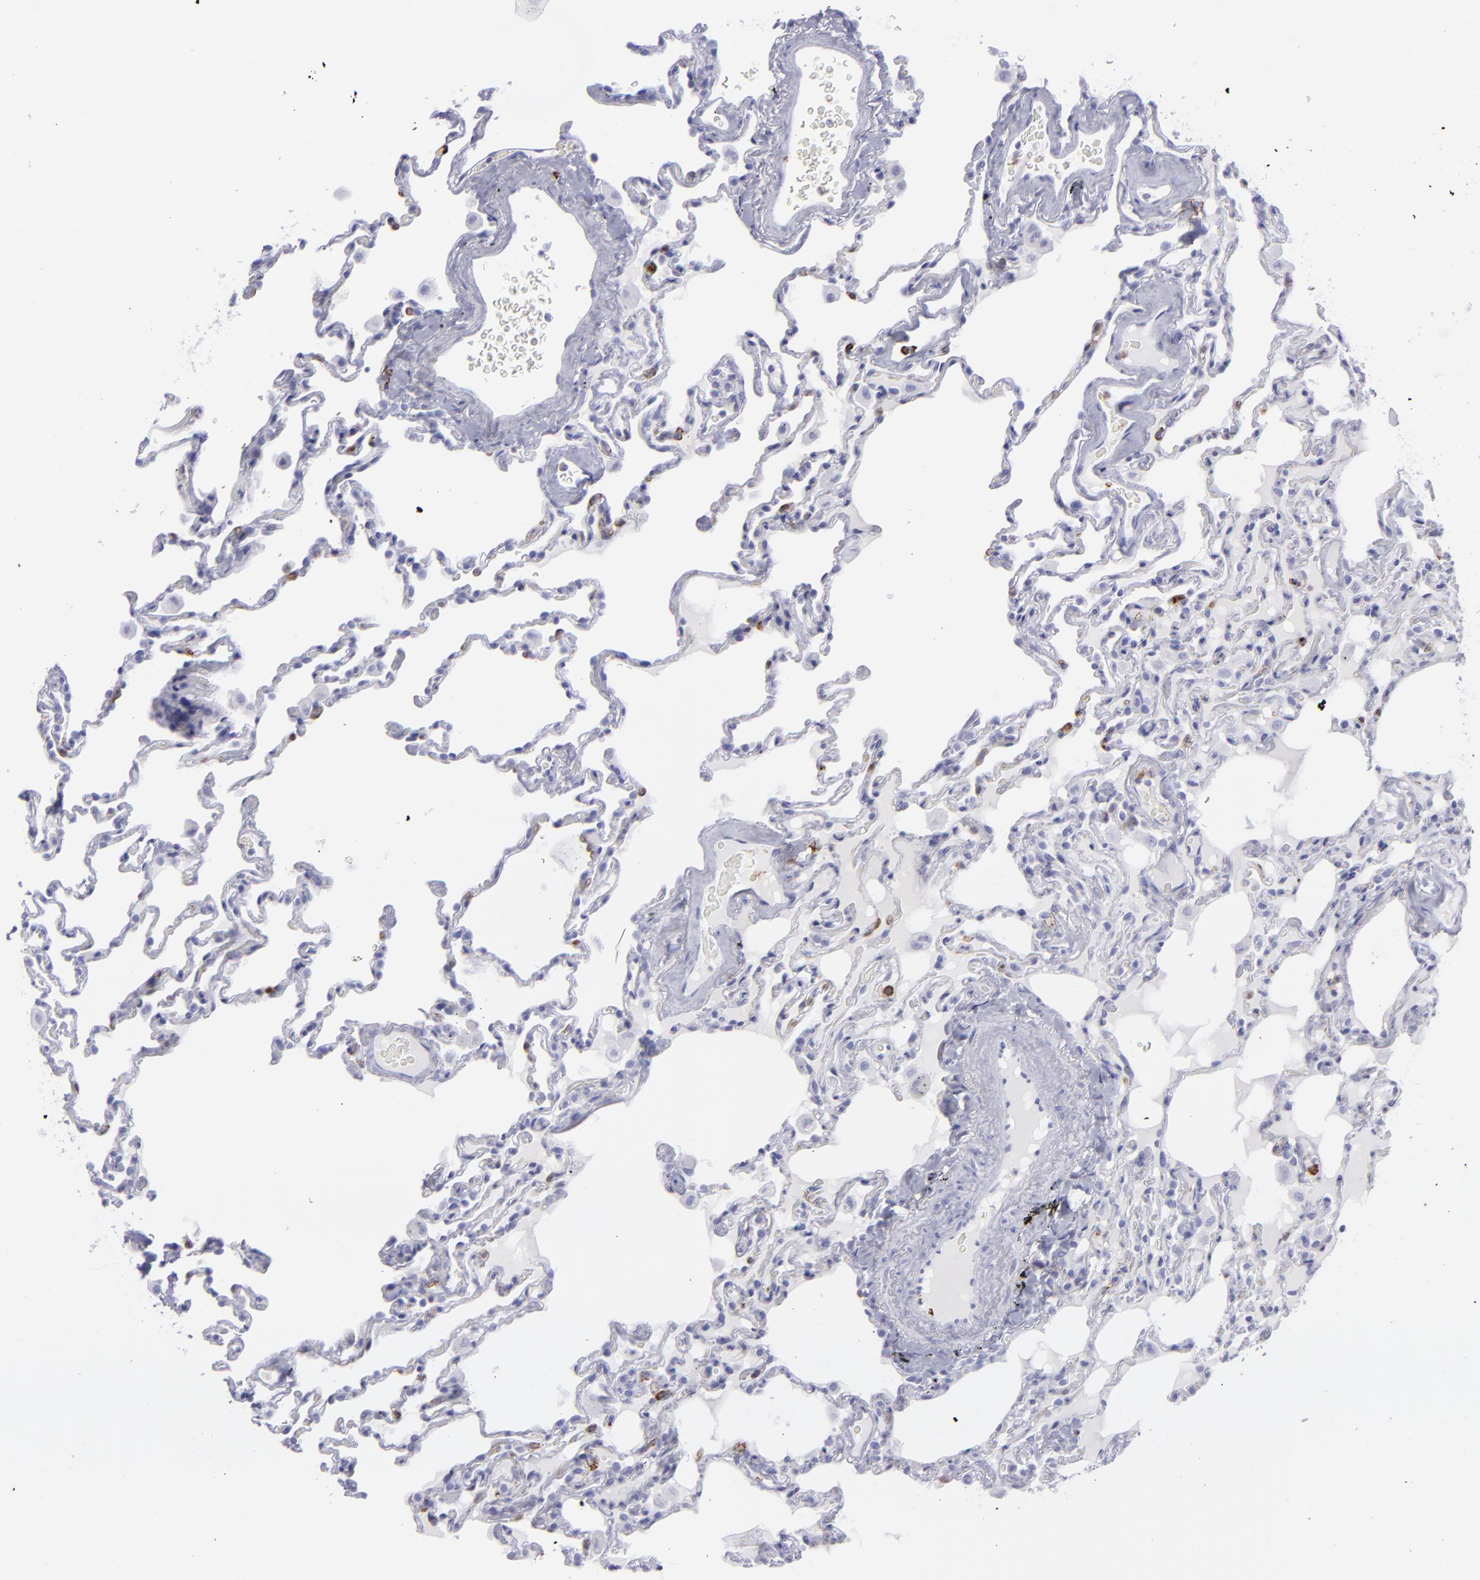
{"staining": {"intensity": "negative", "quantity": "none", "location": "none"}, "tissue": "lung", "cell_type": "Alveolar cells", "image_type": "normal", "snomed": [{"axis": "morphology", "description": "Normal tissue, NOS"}, {"axis": "topography", "description": "Lung"}], "caption": "Immunohistochemistry (IHC) of normal human lung demonstrates no positivity in alveolar cells.", "gene": "SELPLG", "patient": {"sex": "male", "age": 59}}